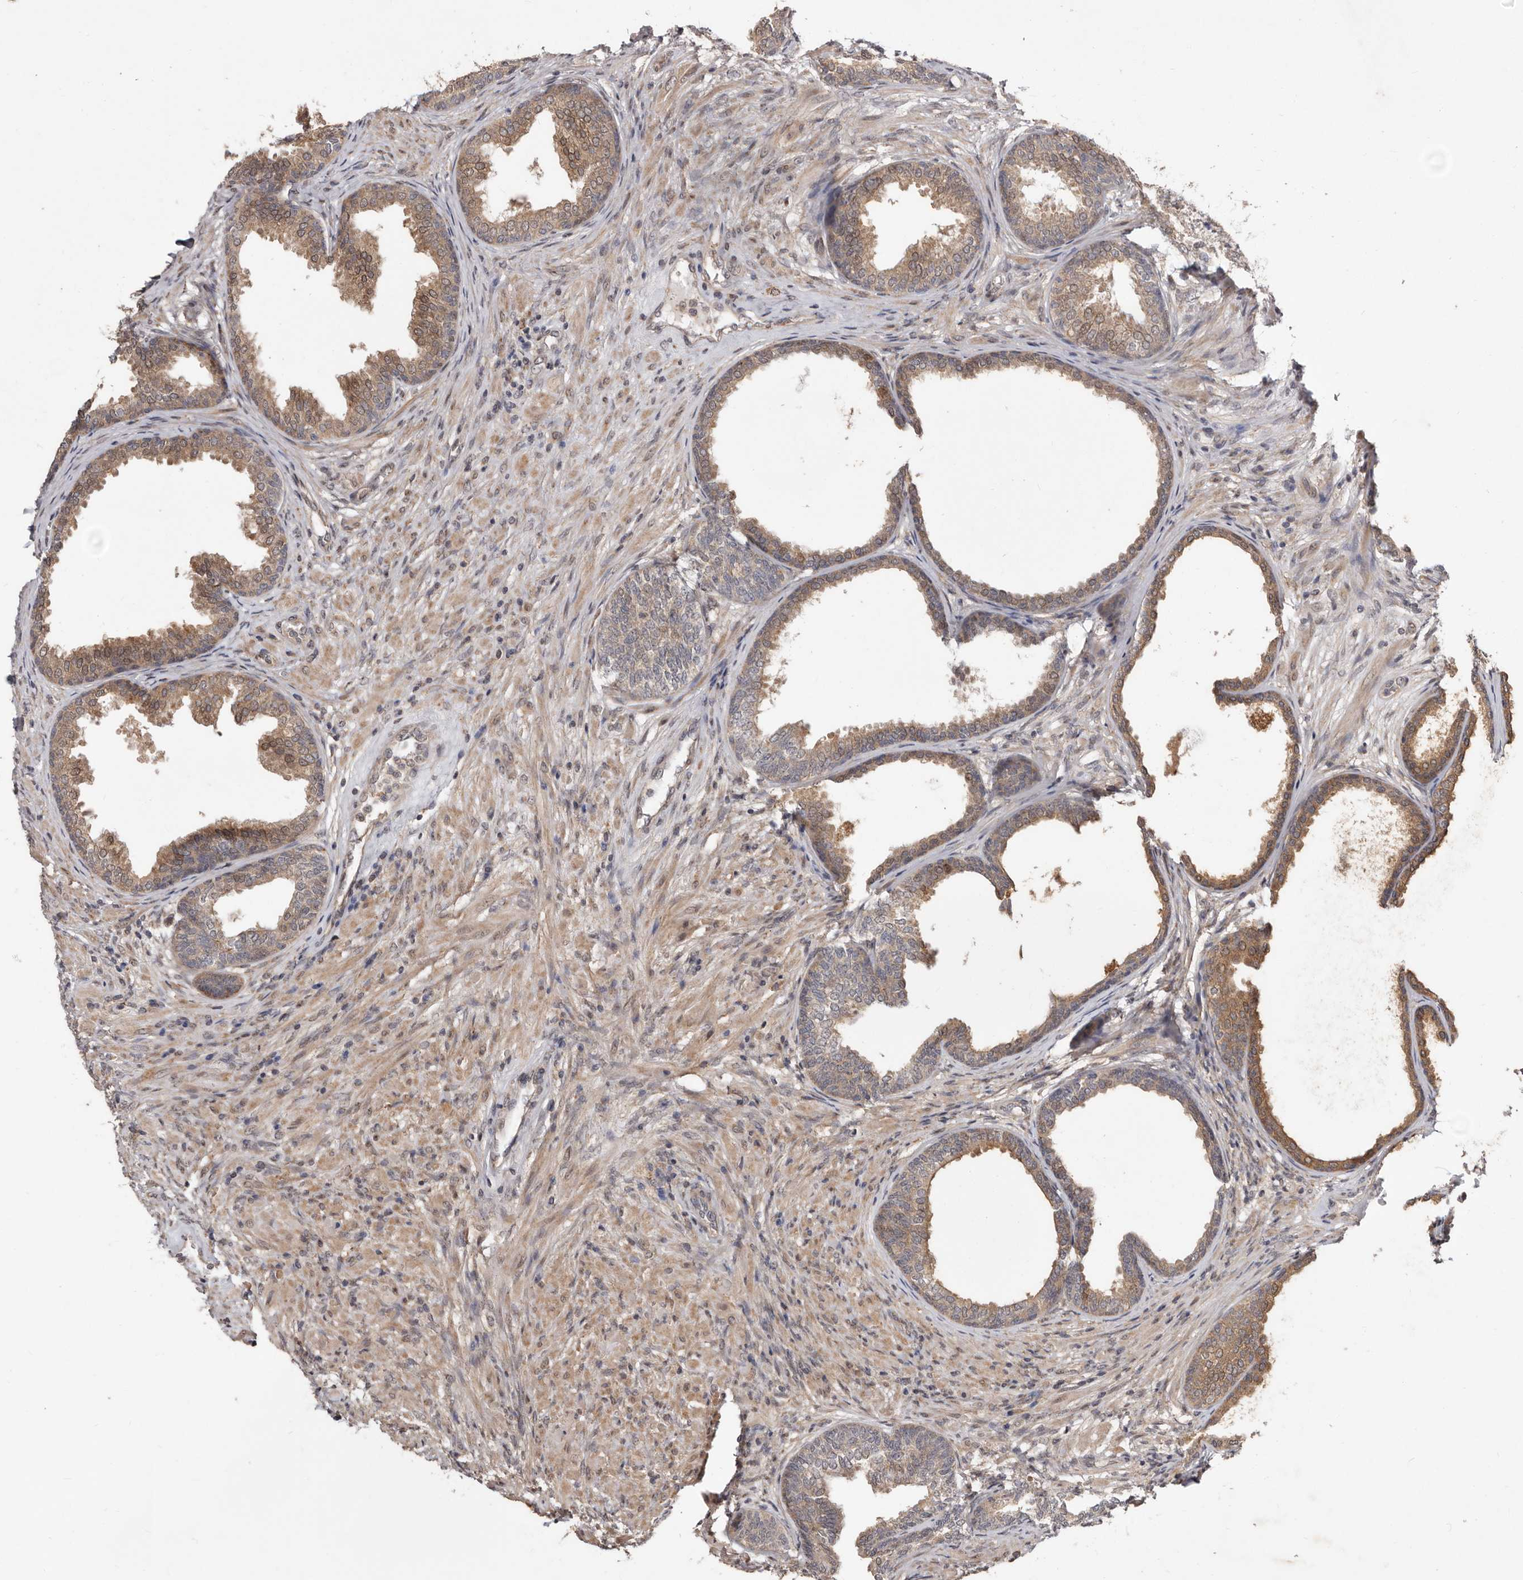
{"staining": {"intensity": "moderate", "quantity": ">75%", "location": "cytoplasmic/membranous"}, "tissue": "prostate", "cell_type": "Glandular cells", "image_type": "normal", "snomed": [{"axis": "morphology", "description": "Normal tissue, NOS"}, {"axis": "topography", "description": "Prostate"}], "caption": "Moderate cytoplasmic/membranous protein staining is seen in approximately >75% of glandular cells in prostate.", "gene": "RRM2B", "patient": {"sex": "male", "age": 76}}